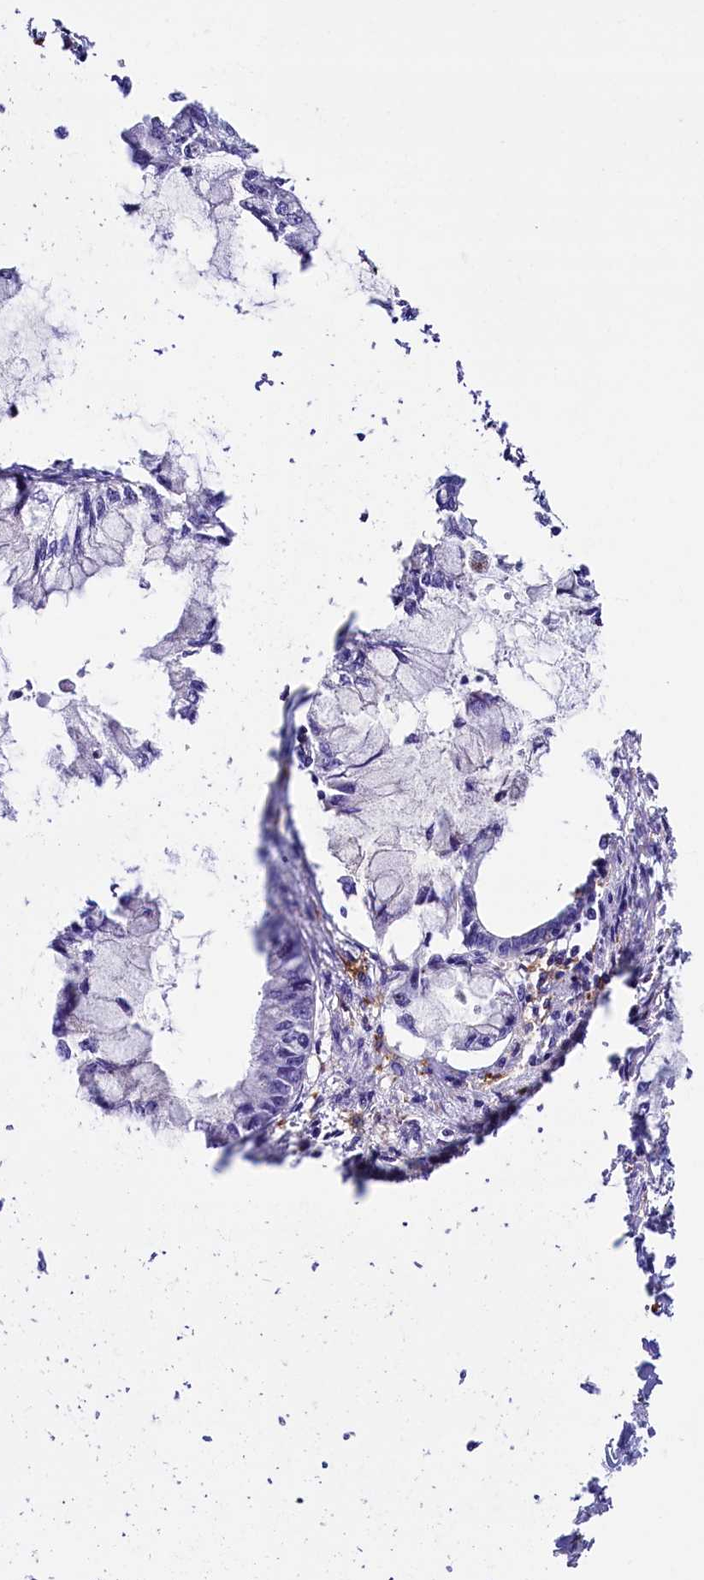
{"staining": {"intensity": "negative", "quantity": "none", "location": "none"}, "tissue": "pancreatic cancer", "cell_type": "Tumor cells", "image_type": "cancer", "snomed": [{"axis": "morphology", "description": "Adenocarcinoma, NOS"}, {"axis": "topography", "description": "Pancreas"}], "caption": "Immunohistochemistry image of human pancreatic cancer stained for a protein (brown), which reveals no expression in tumor cells. (DAB (3,3'-diaminobenzidine) immunohistochemistry (IHC), high magnification).", "gene": "IL20RA", "patient": {"sex": "male", "age": 48}}